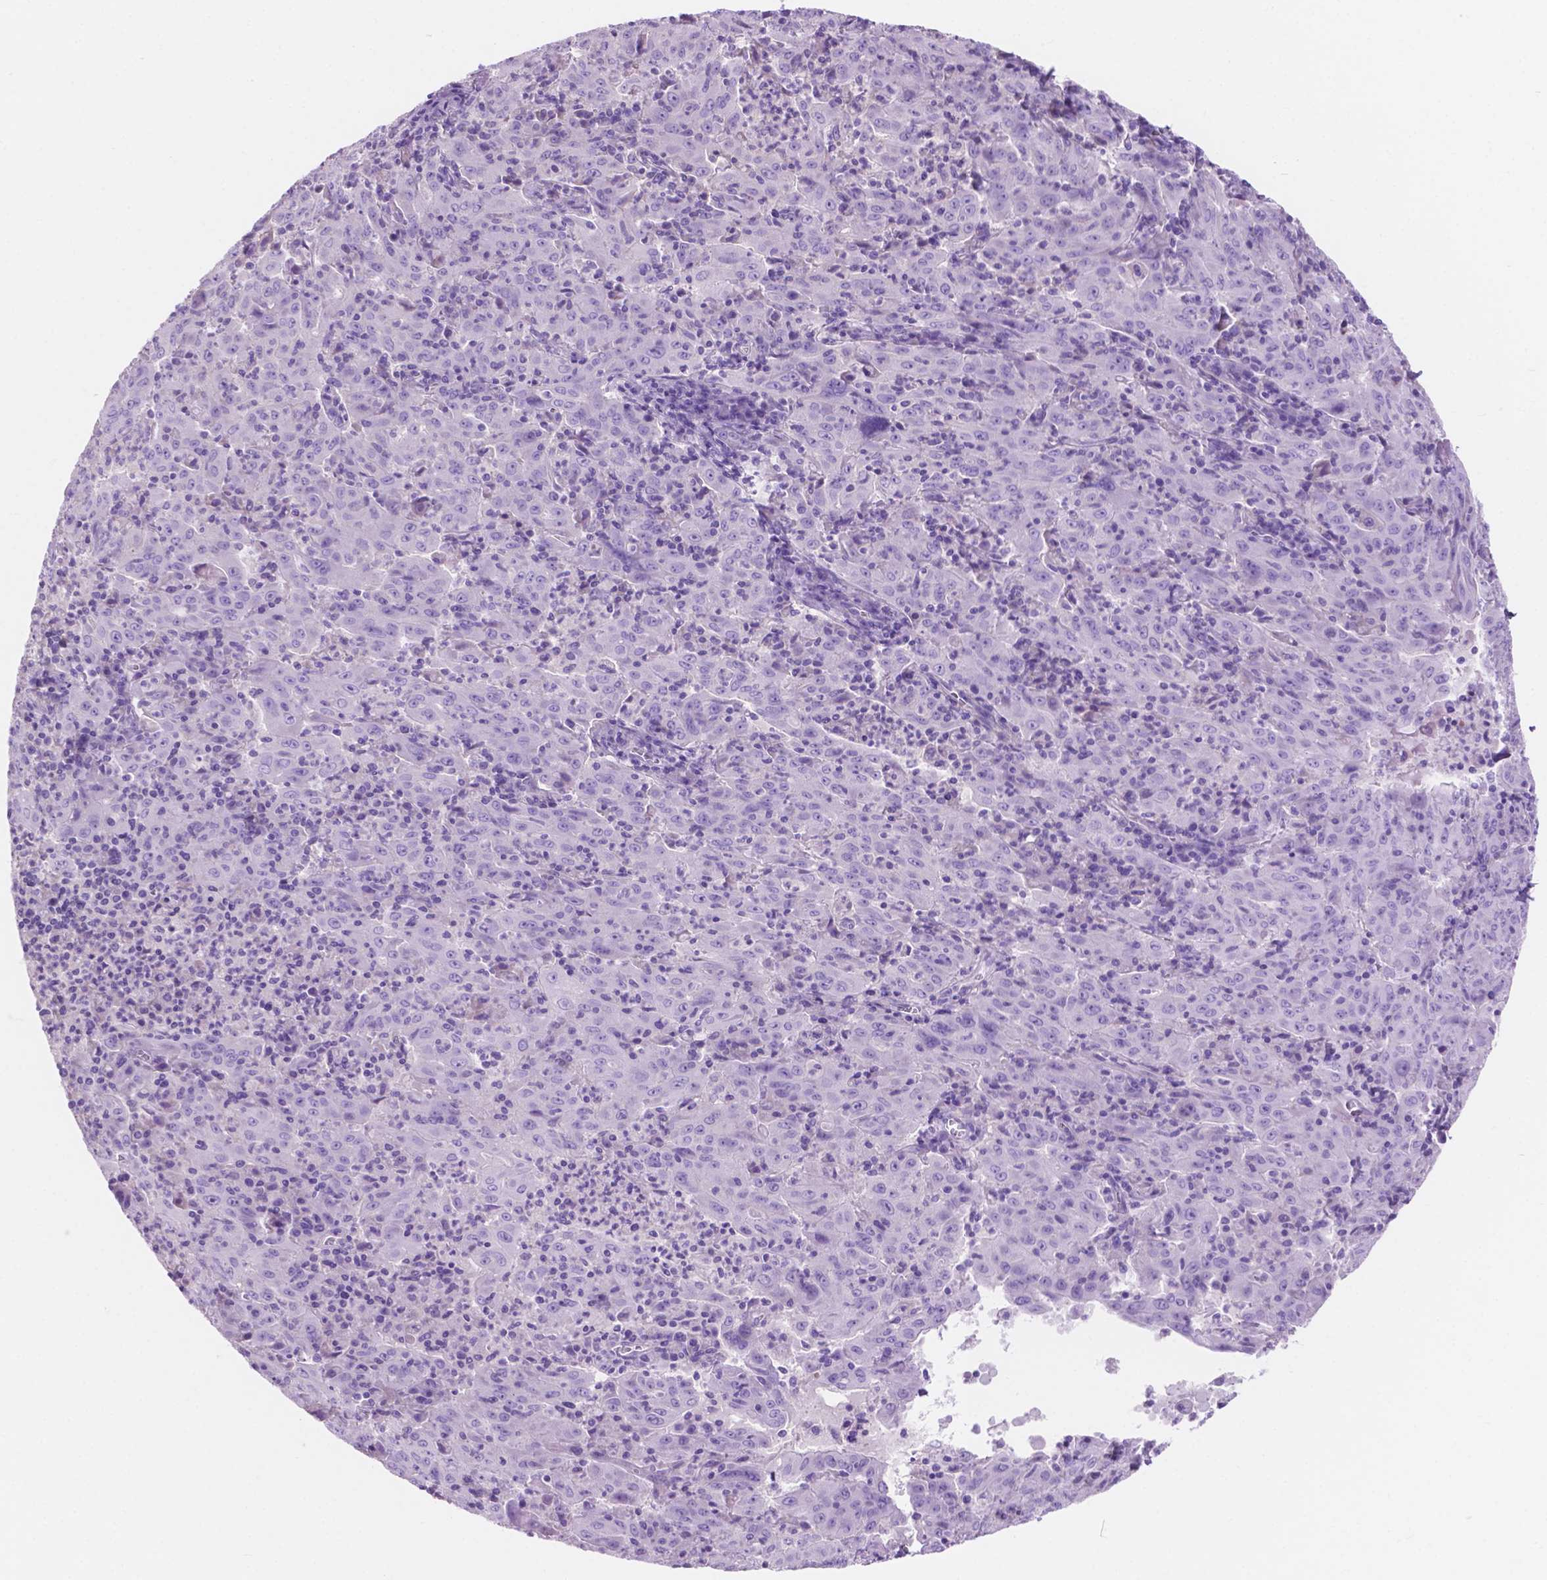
{"staining": {"intensity": "negative", "quantity": "none", "location": "none"}, "tissue": "pancreatic cancer", "cell_type": "Tumor cells", "image_type": "cancer", "snomed": [{"axis": "morphology", "description": "Adenocarcinoma, NOS"}, {"axis": "topography", "description": "Pancreas"}], "caption": "Tumor cells are negative for brown protein staining in pancreatic cancer (adenocarcinoma). (DAB immunohistochemistry, high magnification).", "gene": "IGFN1", "patient": {"sex": "male", "age": 63}}